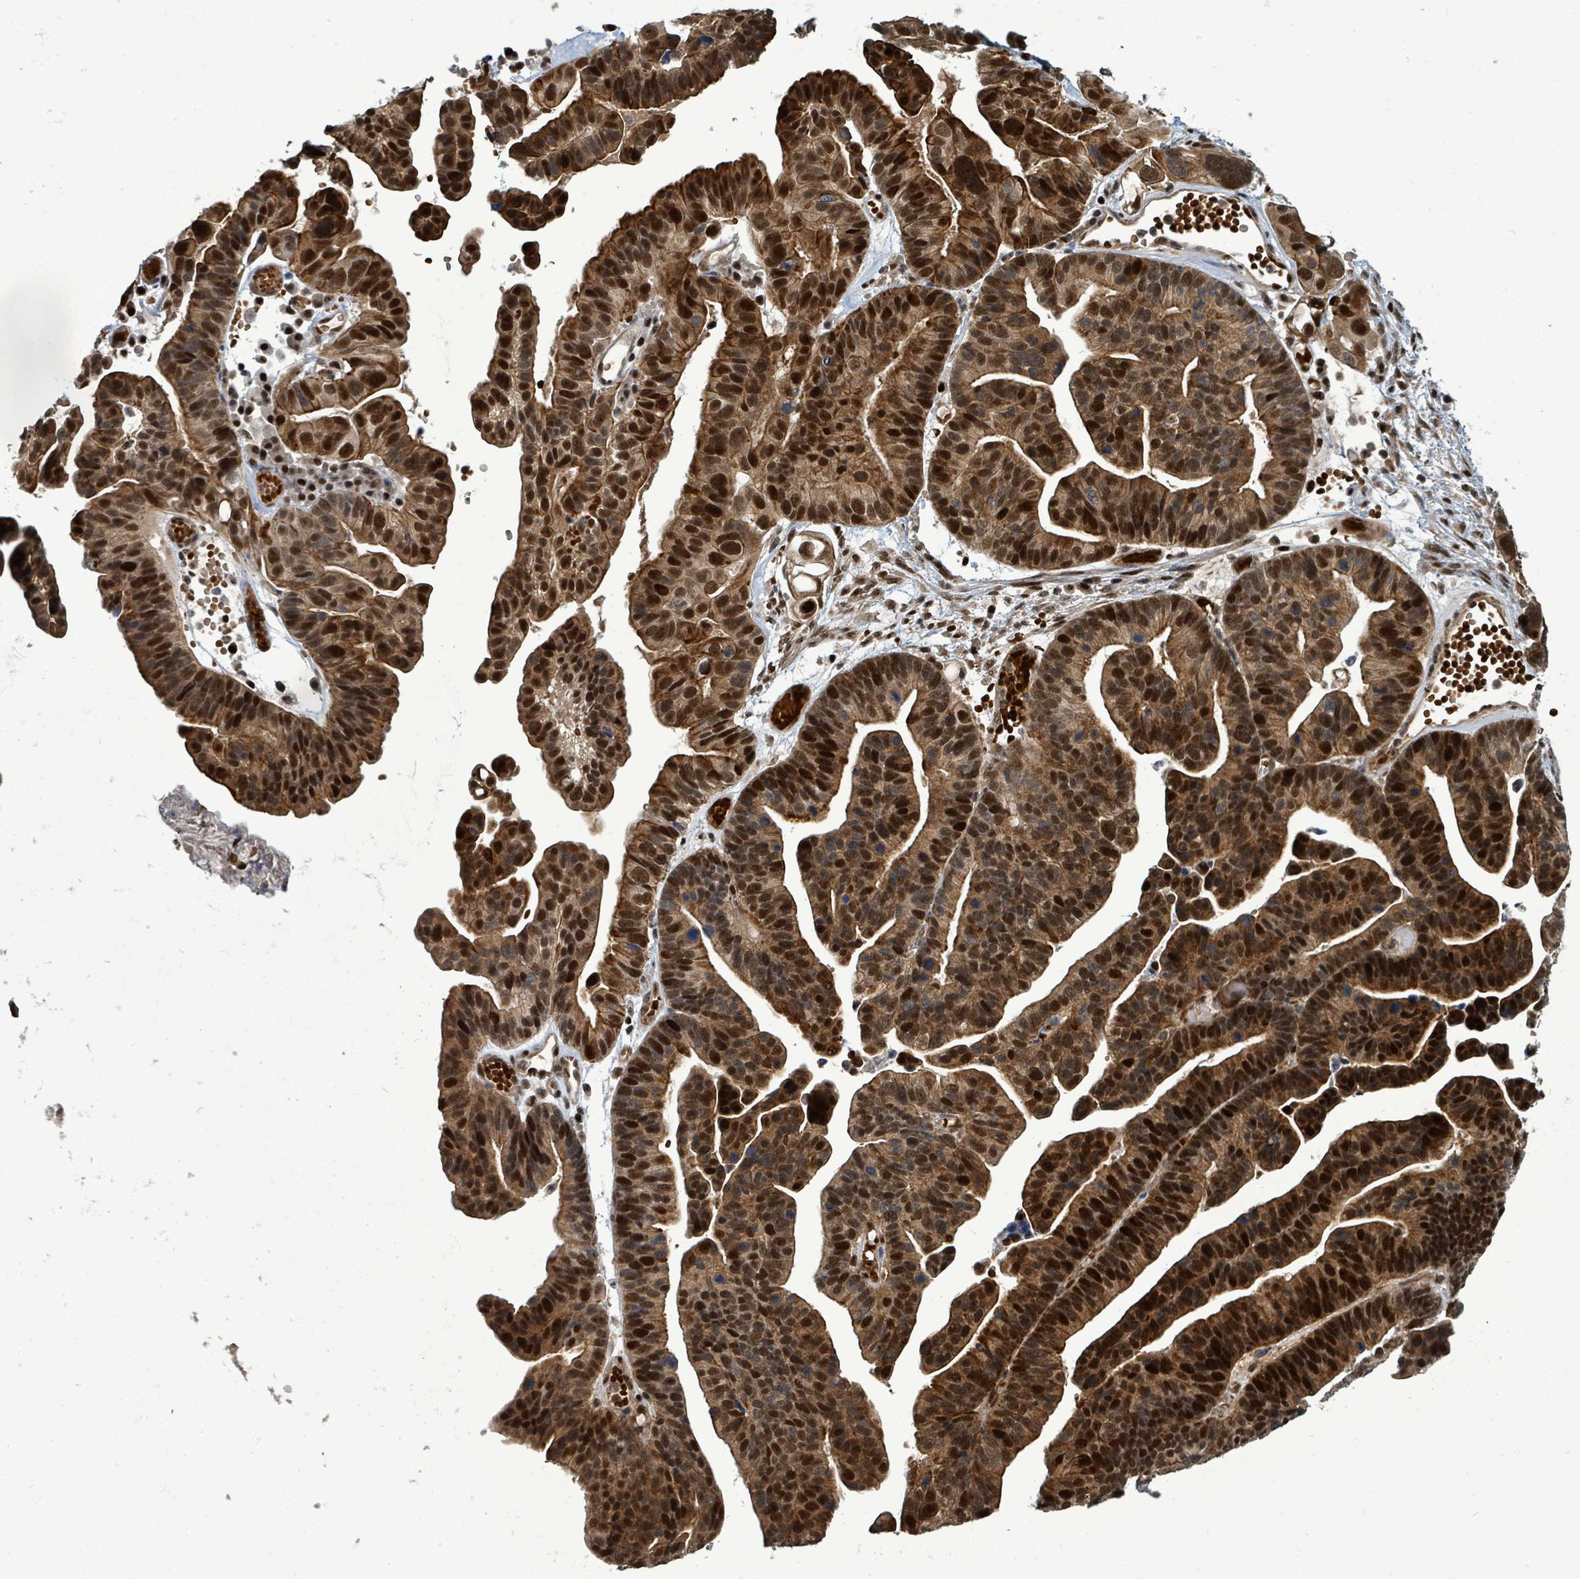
{"staining": {"intensity": "strong", "quantity": ">75%", "location": "cytoplasmic/membranous,nuclear"}, "tissue": "ovarian cancer", "cell_type": "Tumor cells", "image_type": "cancer", "snomed": [{"axis": "morphology", "description": "Cystadenocarcinoma, serous, NOS"}, {"axis": "topography", "description": "Ovary"}], "caption": "Immunohistochemical staining of human ovarian cancer (serous cystadenocarcinoma) shows high levels of strong cytoplasmic/membranous and nuclear staining in about >75% of tumor cells.", "gene": "TRDMT1", "patient": {"sex": "female", "age": 56}}